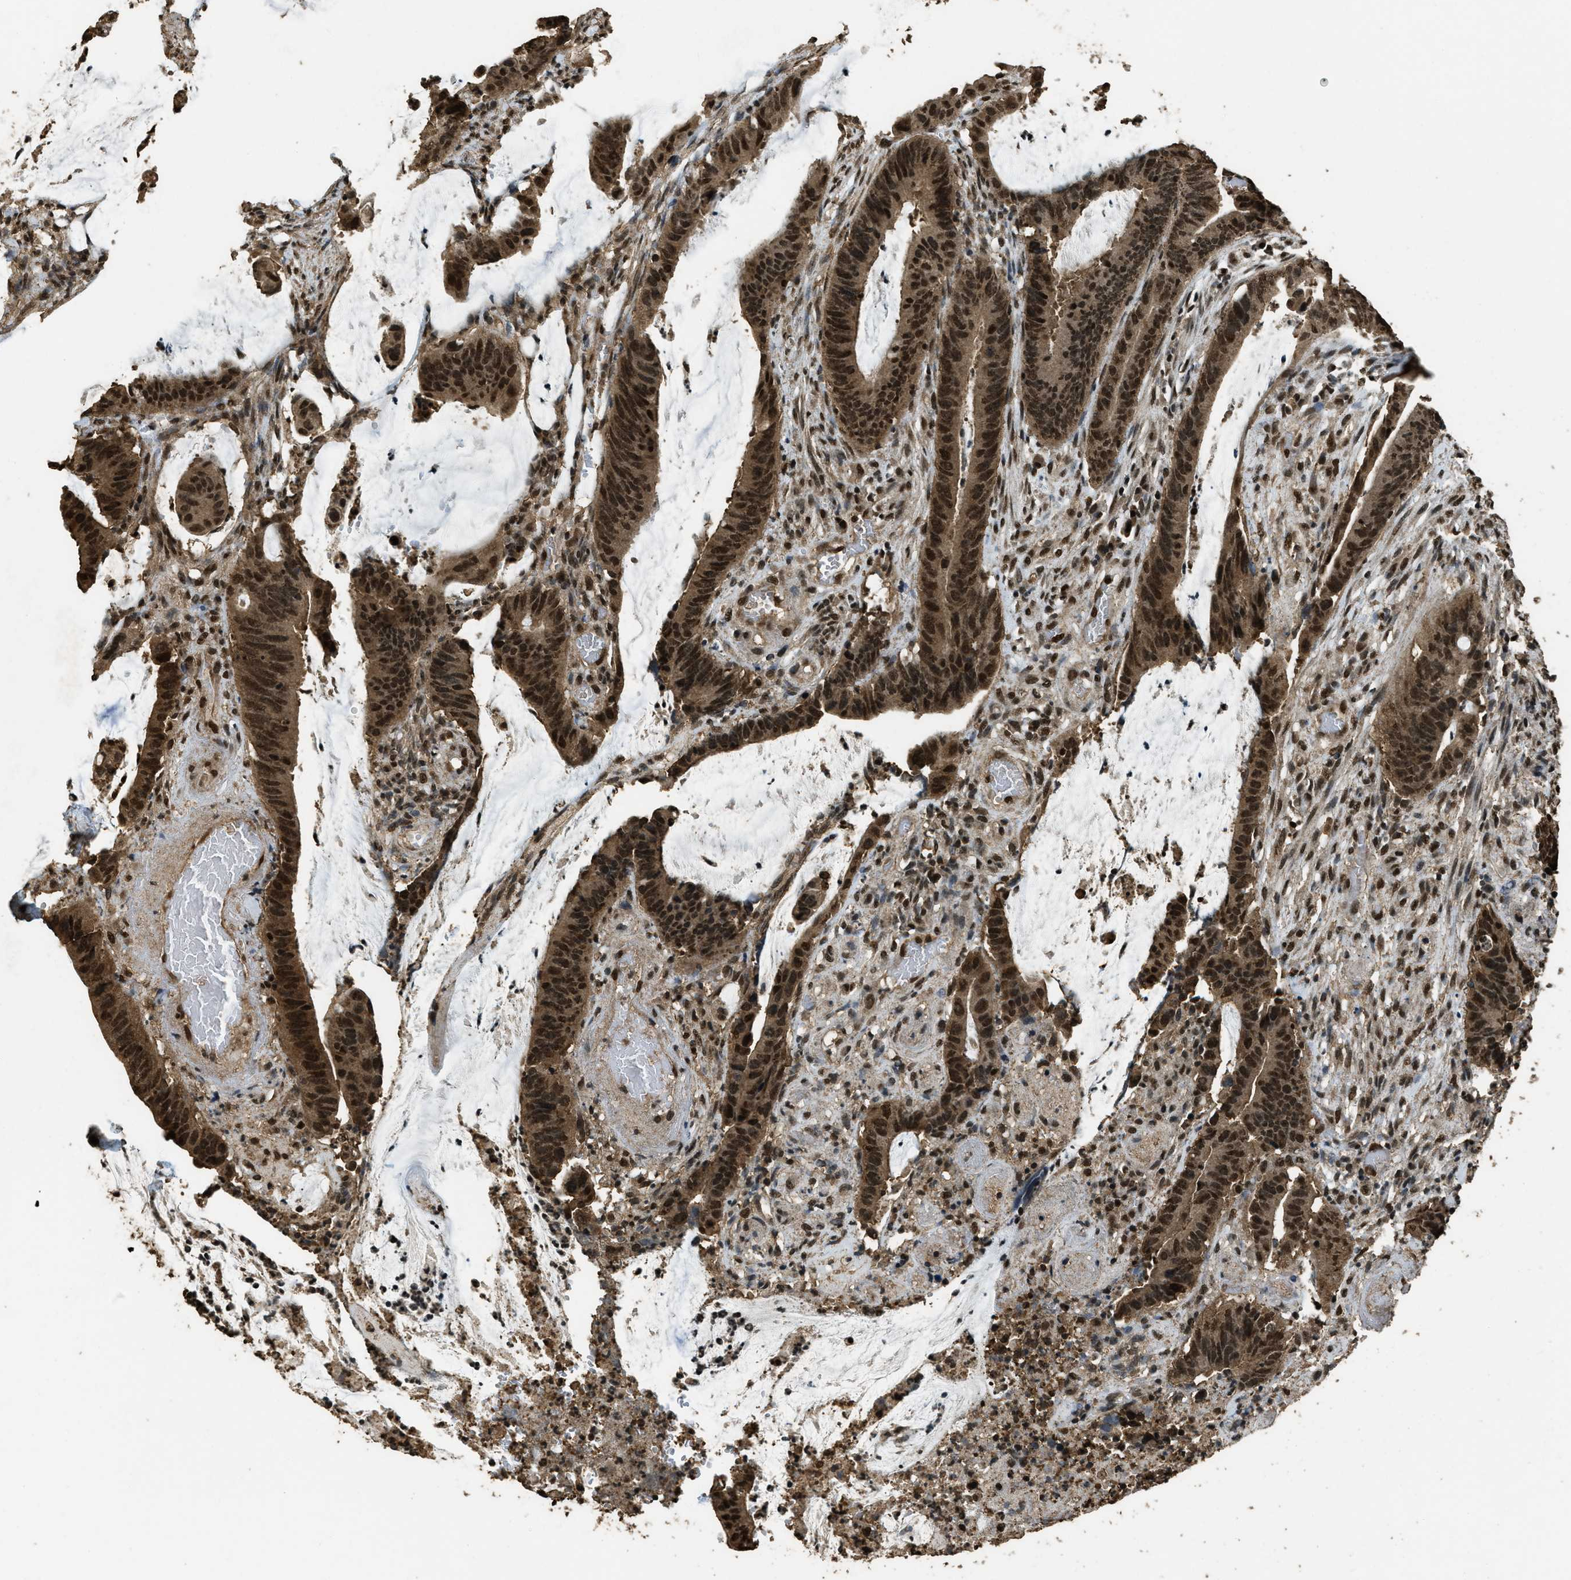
{"staining": {"intensity": "strong", "quantity": ">75%", "location": "nuclear"}, "tissue": "colorectal cancer", "cell_type": "Tumor cells", "image_type": "cancer", "snomed": [{"axis": "morphology", "description": "Adenocarcinoma, NOS"}, {"axis": "topography", "description": "Rectum"}], "caption": "The immunohistochemical stain labels strong nuclear staining in tumor cells of colorectal cancer (adenocarcinoma) tissue.", "gene": "MYB", "patient": {"sex": "female", "age": 66}}